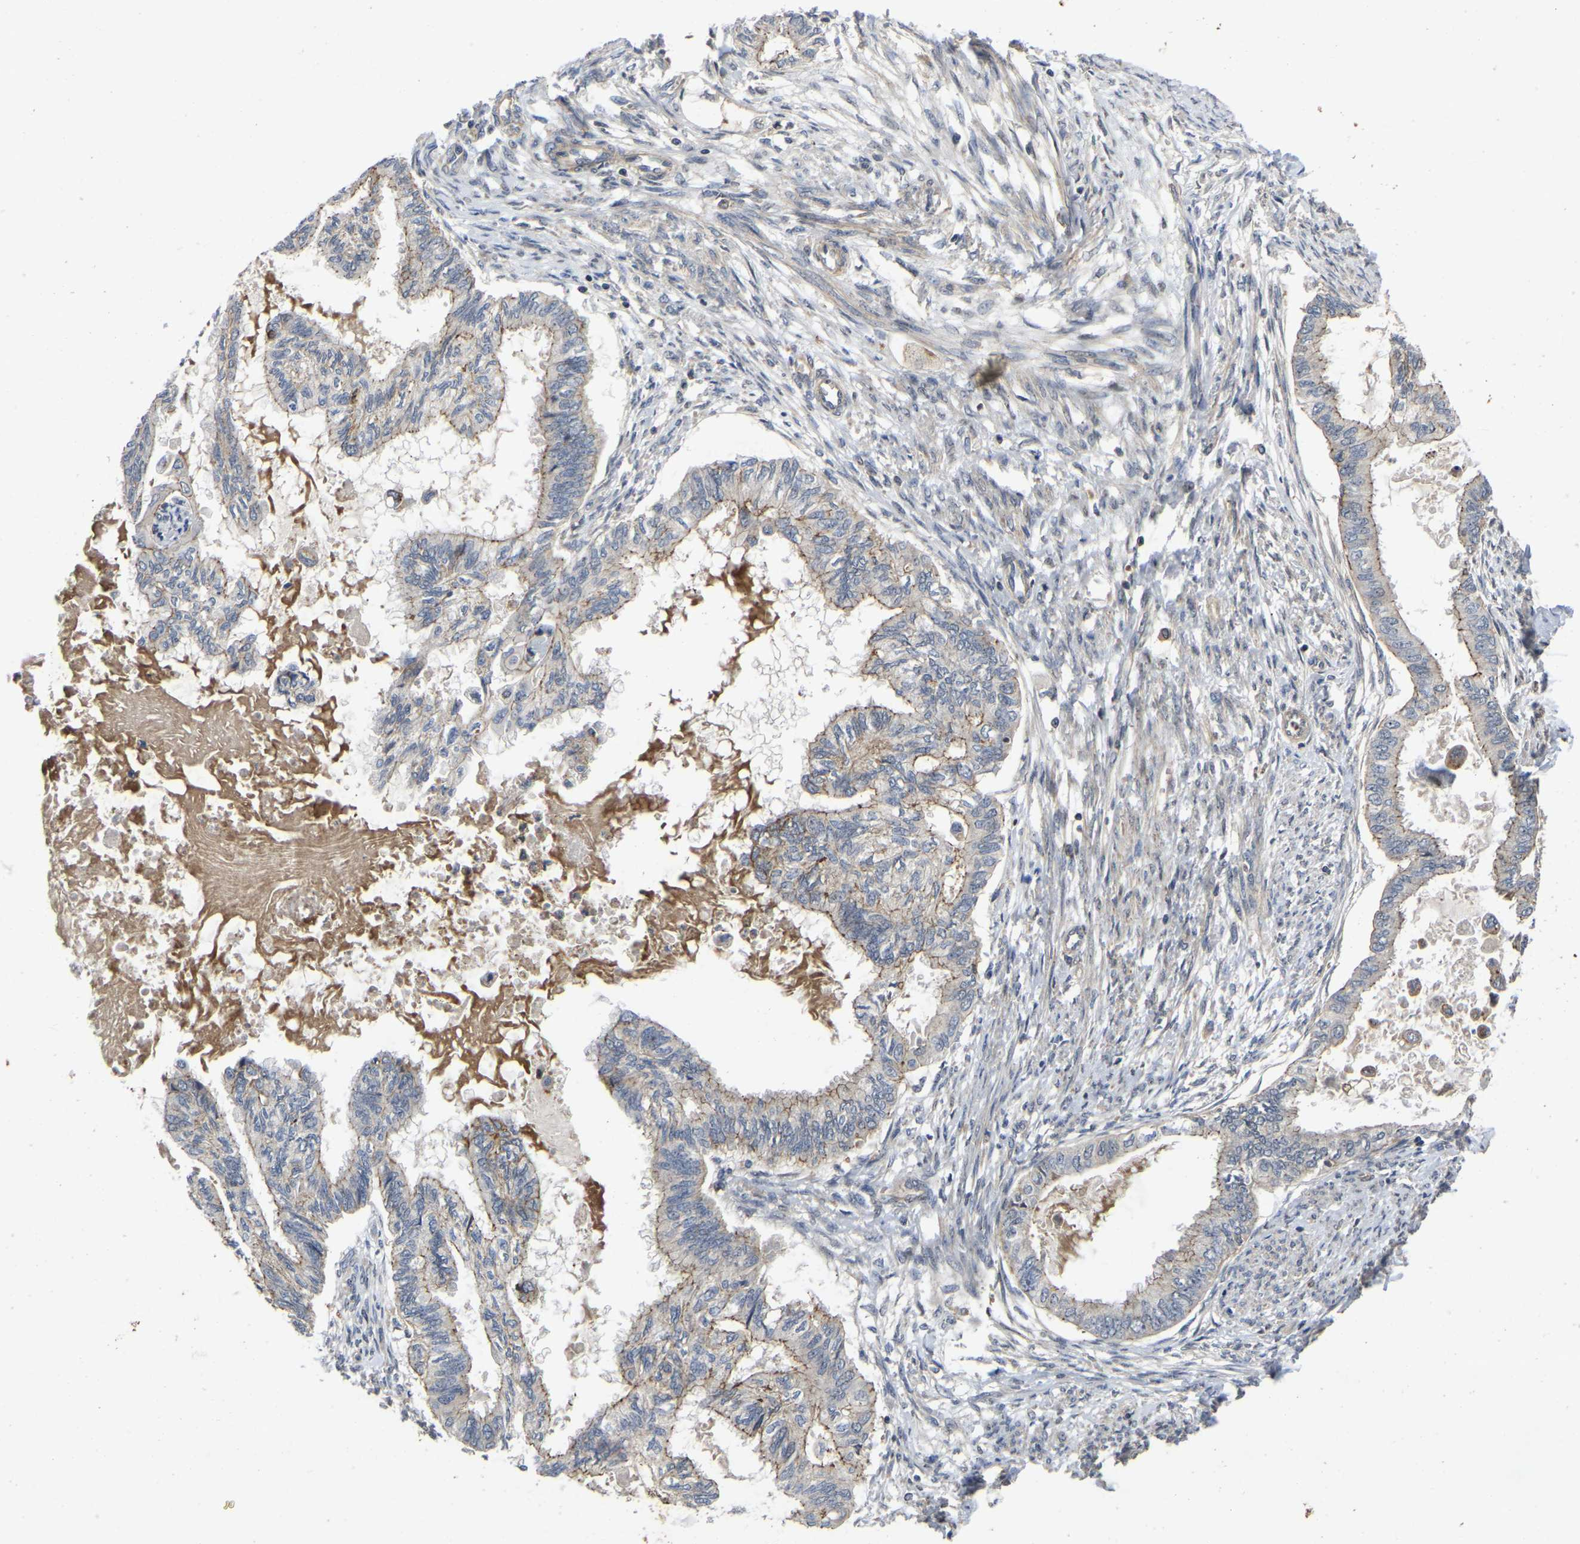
{"staining": {"intensity": "weak", "quantity": "25%-75%", "location": "cytoplasmic/membranous"}, "tissue": "cervical cancer", "cell_type": "Tumor cells", "image_type": "cancer", "snomed": [{"axis": "morphology", "description": "Normal tissue, NOS"}, {"axis": "morphology", "description": "Adenocarcinoma, NOS"}, {"axis": "topography", "description": "Cervix"}, {"axis": "topography", "description": "Endometrium"}], "caption": "Protein analysis of adenocarcinoma (cervical) tissue displays weak cytoplasmic/membranous positivity in approximately 25%-75% of tumor cells.", "gene": "PRDM14", "patient": {"sex": "female", "age": 86}}